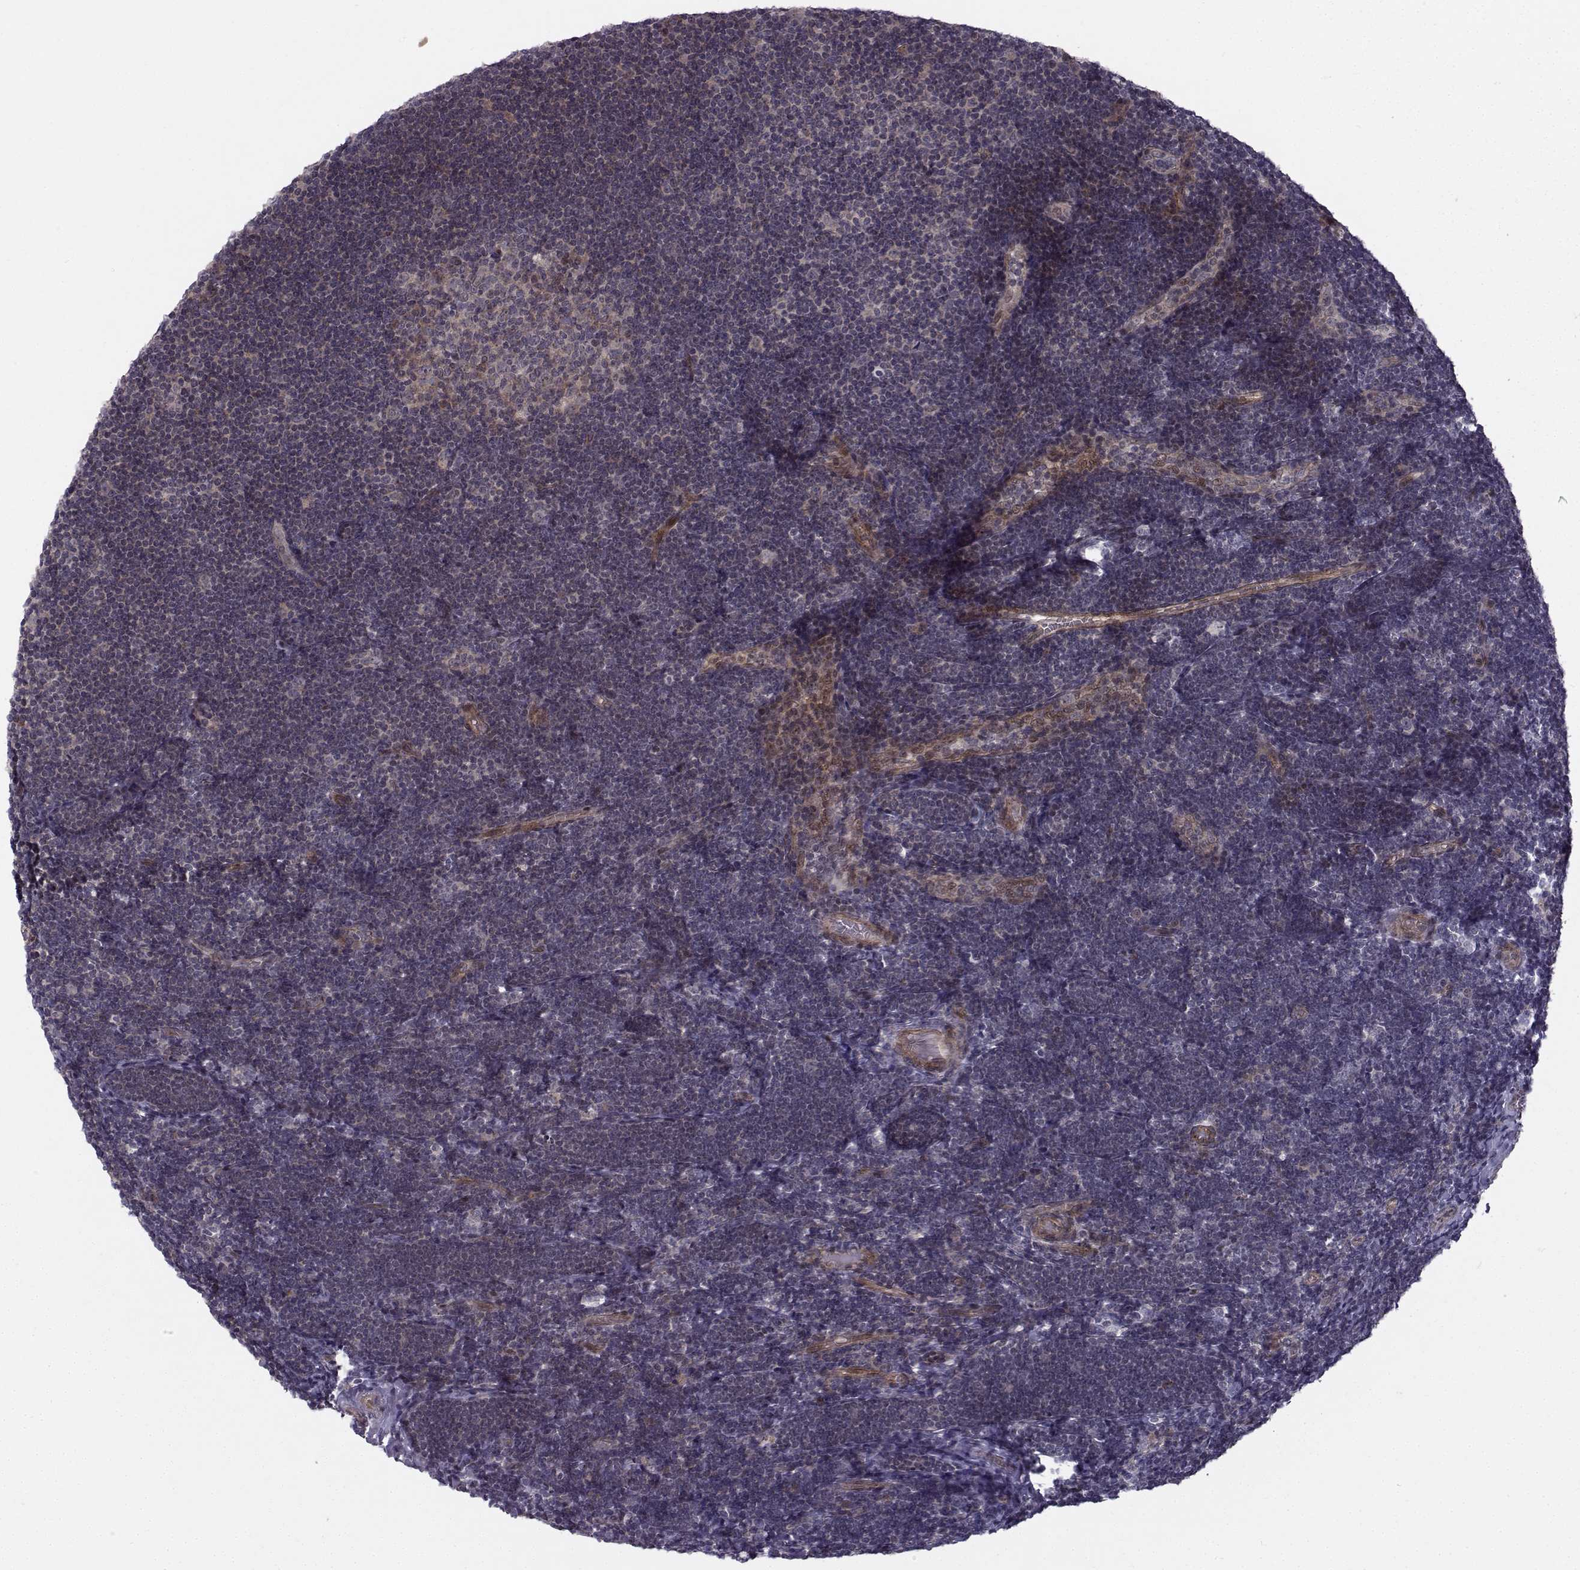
{"staining": {"intensity": "negative", "quantity": "none", "location": "none"}, "tissue": "tonsil", "cell_type": "Germinal center cells", "image_type": "normal", "snomed": [{"axis": "morphology", "description": "Normal tissue, NOS"}, {"axis": "topography", "description": "Tonsil"}], "caption": "The histopathology image reveals no staining of germinal center cells in unremarkable tonsil.", "gene": "APC", "patient": {"sex": "female", "age": 13}}